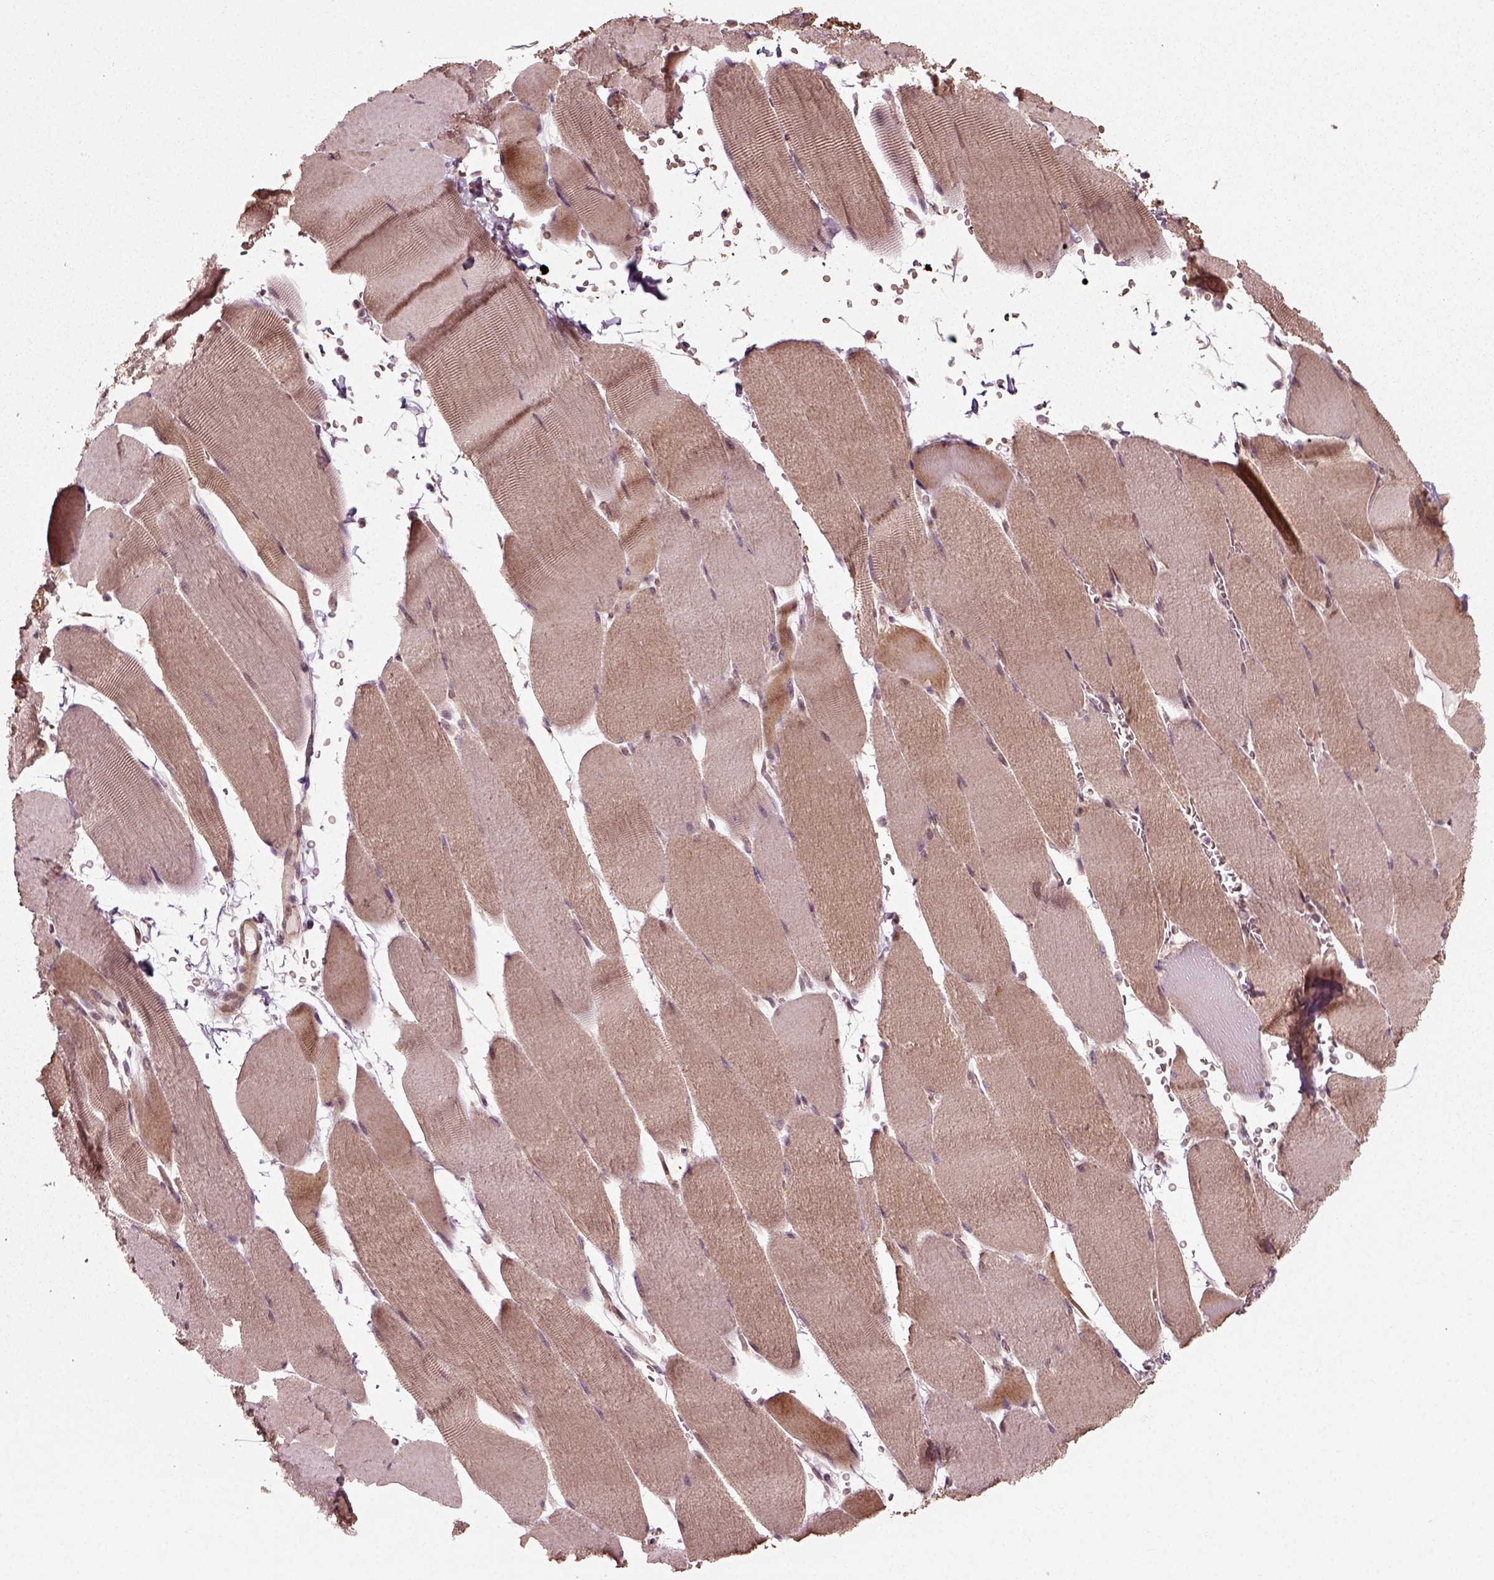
{"staining": {"intensity": "moderate", "quantity": "25%-75%", "location": "cytoplasmic/membranous"}, "tissue": "skeletal muscle", "cell_type": "Myocytes", "image_type": "normal", "snomed": [{"axis": "morphology", "description": "Normal tissue, NOS"}, {"axis": "topography", "description": "Skeletal muscle"}], "caption": "A brown stain highlights moderate cytoplasmic/membranous expression of a protein in myocytes of normal skeletal muscle.", "gene": "PLCD3", "patient": {"sex": "male", "age": 56}}